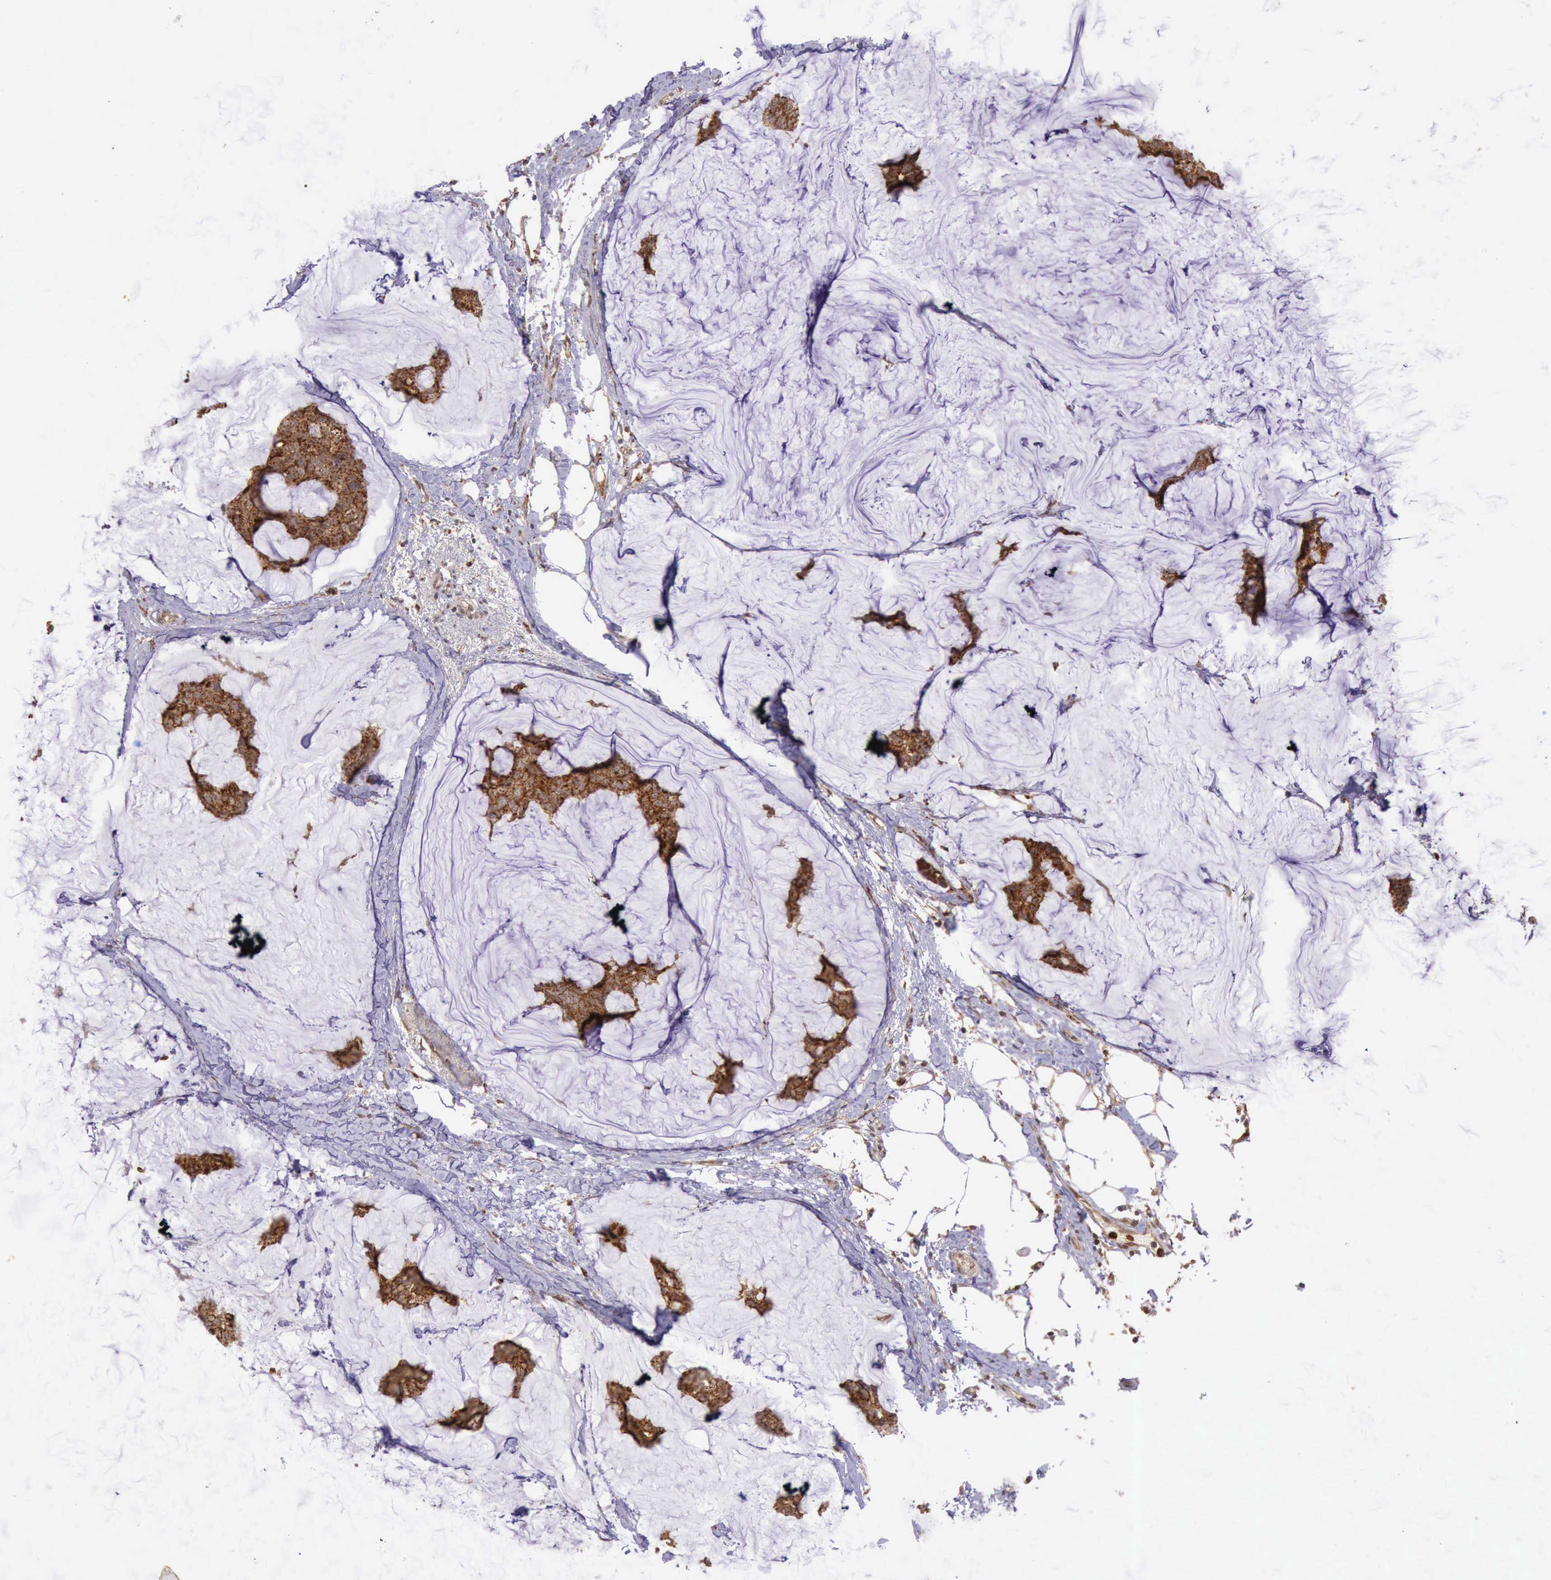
{"staining": {"intensity": "strong", "quantity": ">75%", "location": "cytoplasmic/membranous"}, "tissue": "breast cancer", "cell_type": "Tumor cells", "image_type": "cancer", "snomed": [{"axis": "morphology", "description": "Duct carcinoma"}, {"axis": "topography", "description": "Breast"}], "caption": "Intraductal carcinoma (breast) stained for a protein exhibits strong cytoplasmic/membranous positivity in tumor cells. (DAB (3,3'-diaminobenzidine) = brown stain, brightfield microscopy at high magnification).", "gene": "ARMCX3", "patient": {"sex": "female", "age": 93}}